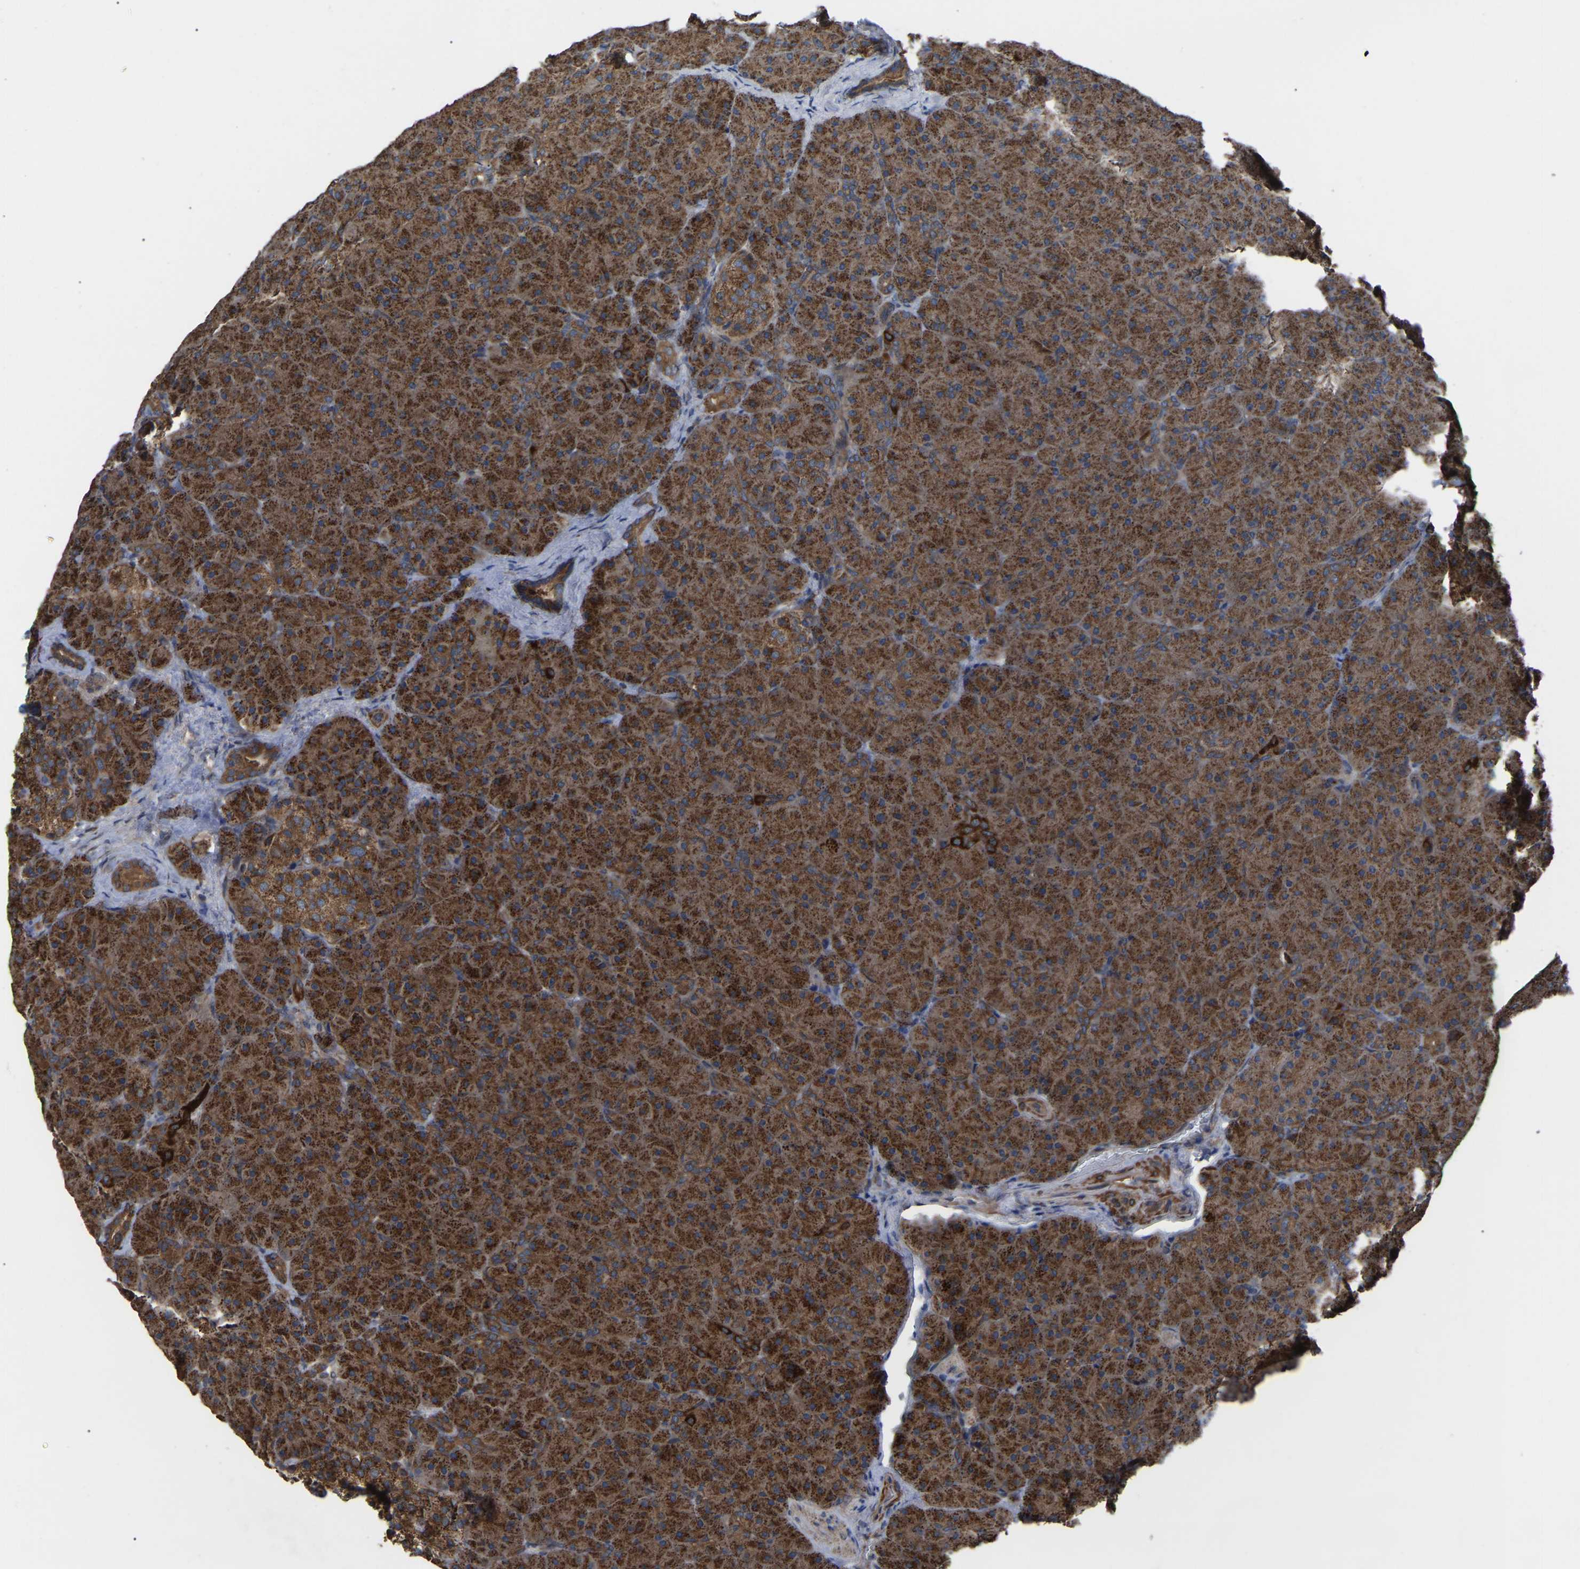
{"staining": {"intensity": "strong", "quantity": ">75%", "location": "cytoplasmic/membranous"}, "tissue": "pancreas", "cell_type": "Exocrine glandular cells", "image_type": "normal", "snomed": [{"axis": "morphology", "description": "Normal tissue, NOS"}, {"axis": "topography", "description": "Pancreas"}], "caption": "Protein expression analysis of normal pancreas shows strong cytoplasmic/membranous expression in approximately >75% of exocrine glandular cells.", "gene": "GCC1", "patient": {"sex": "male", "age": 66}}